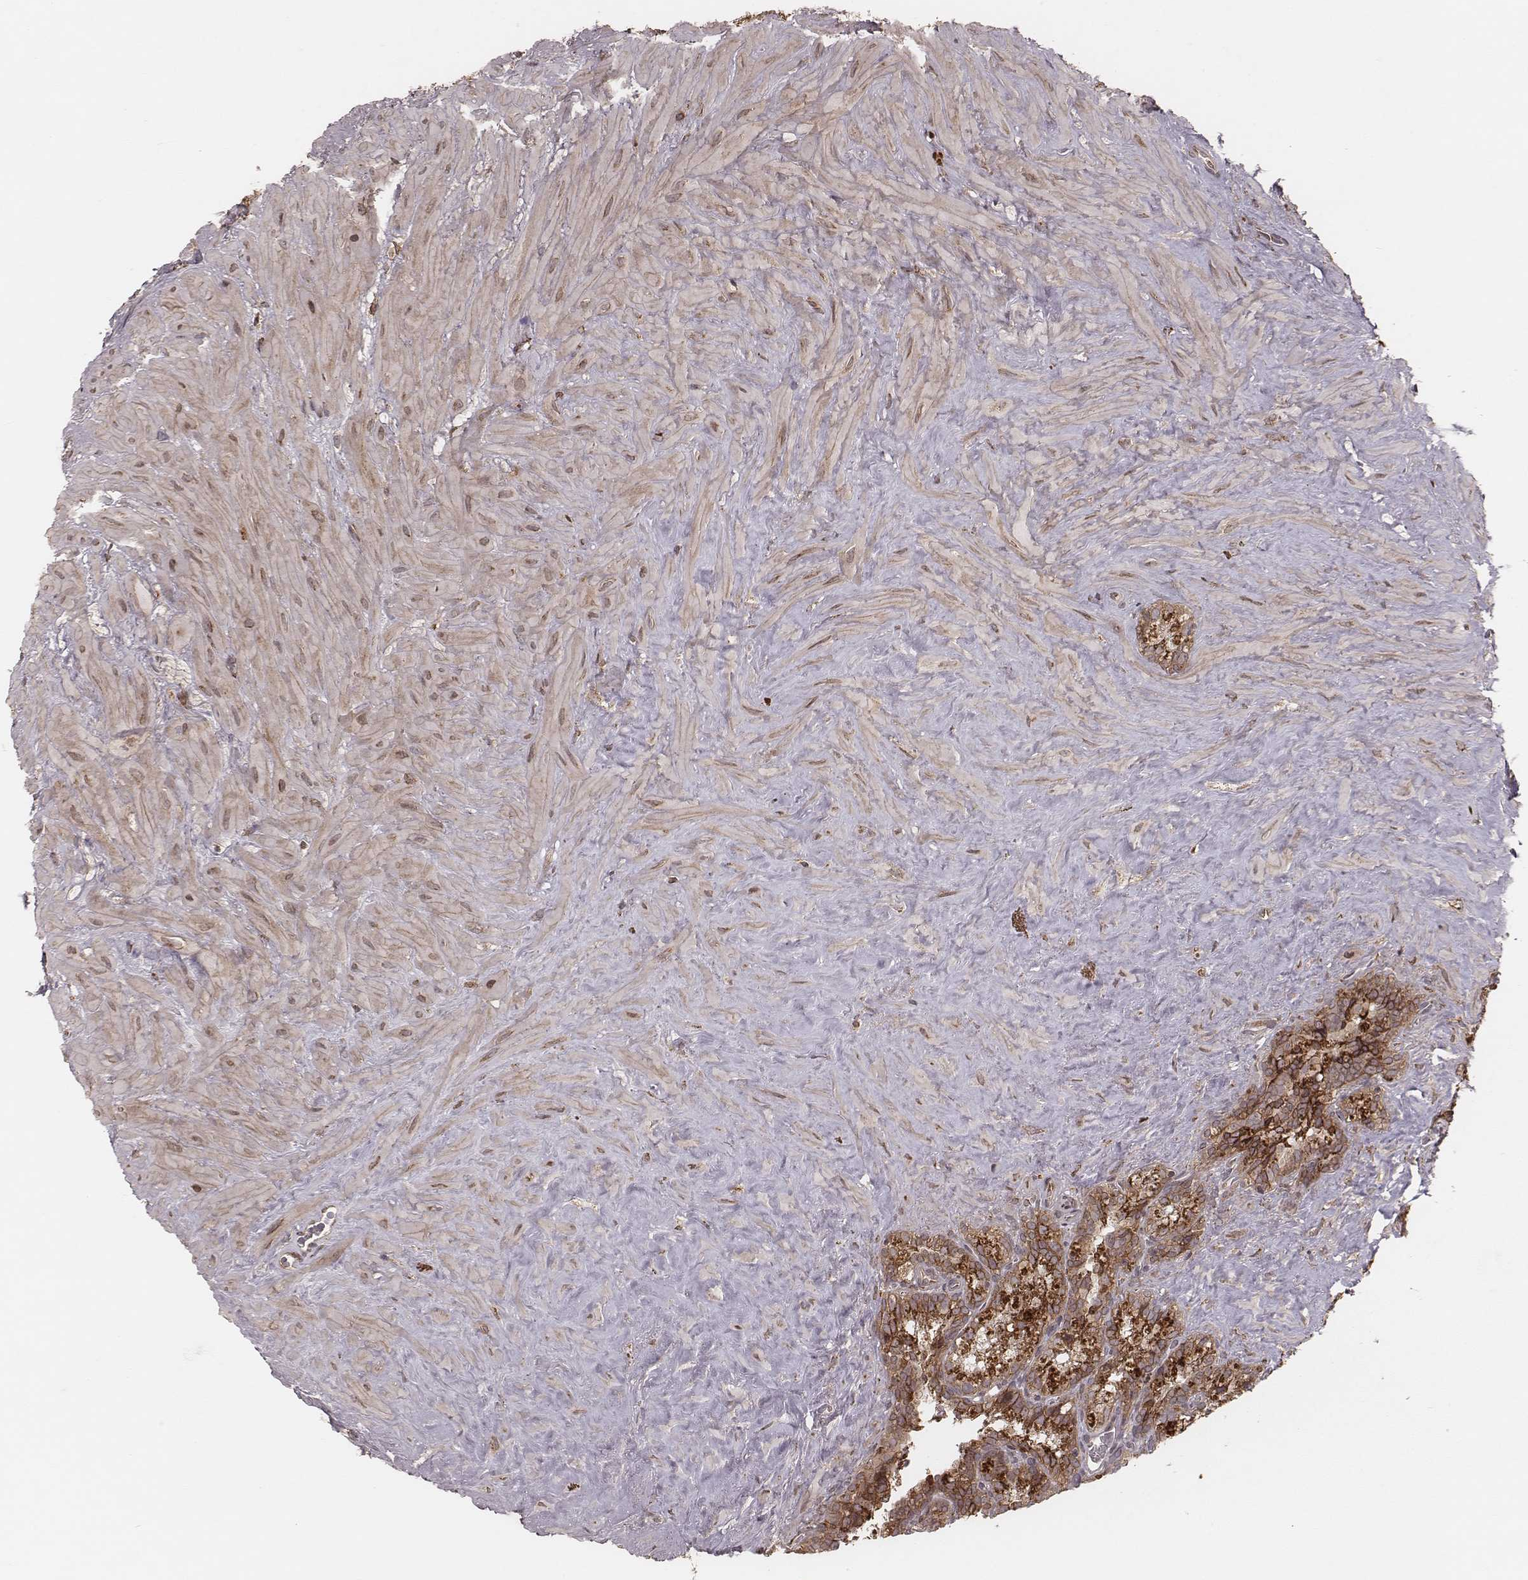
{"staining": {"intensity": "moderate", "quantity": ">75%", "location": "cytoplasmic/membranous"}, "tissue": "seminal vesicle", "cell_type": "Glandular cells", "image_type": "normal", "snomed": [{"axis": "morphology", "description": "Normal tissue, NOS"}, {"axis": "topography", "description": "Prostate"}, {"axis": "topography", "description": "Seminal veicle"}], "caption": "The histopathology image displays staining of benign seminal vesicle, revealing moderate cytoplasmic/membranous protein staining (brown color) within glandular cells.", "gene": "MYO19", "patient": {"sex": "male", "age": 71}}